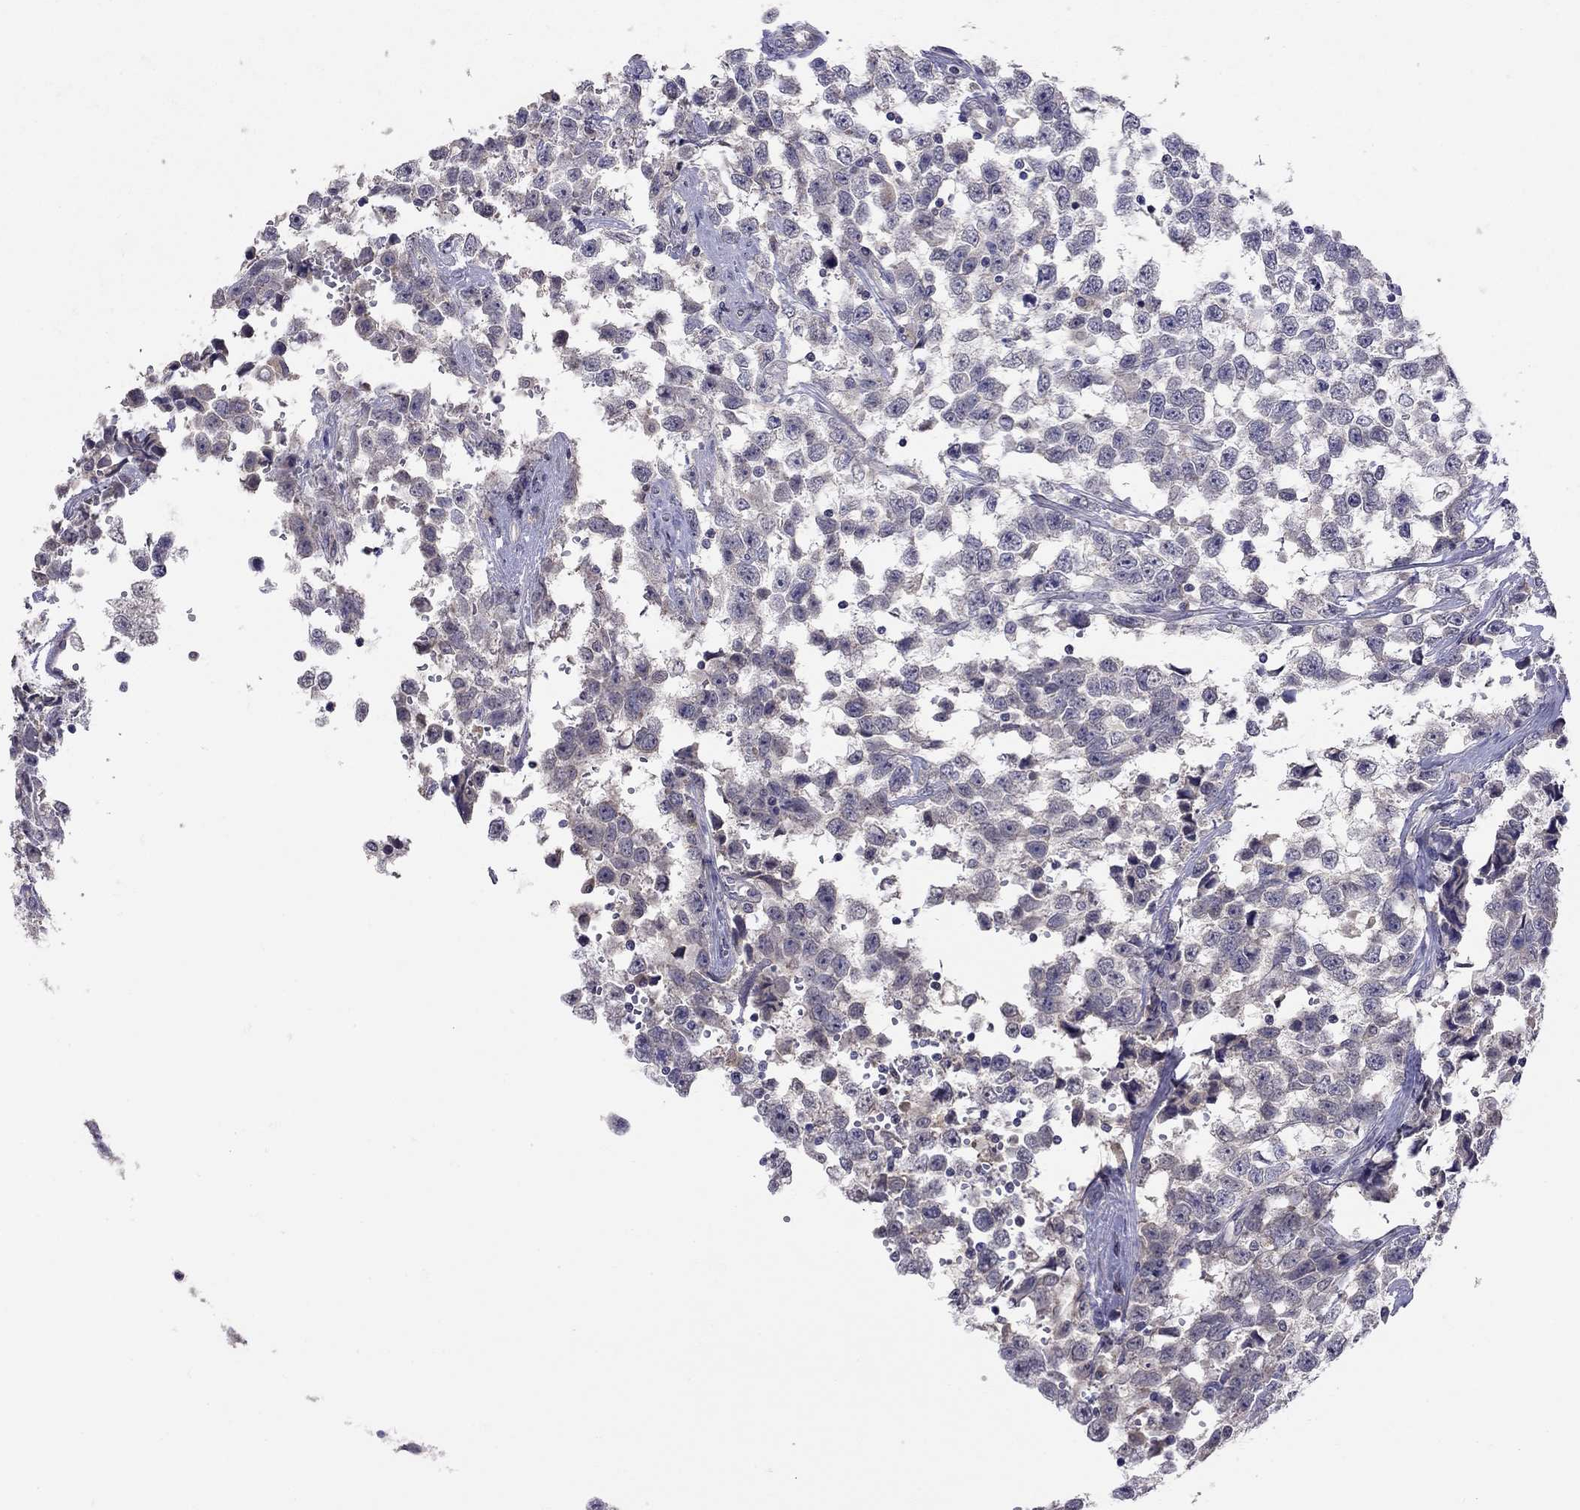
{"staining": {"intensity": "negative", "quantity": "none", "location": "none"}, "tissue": "testis cancer", "cell_type": "Tumor cells", "image_type": "cancer", "snomed": [{"axis": "morphology", "description": "Seminoma, NOS"}, {"axis": "topography", "description": "Testis"}], "caption": "Testis seminoma was stained to show a protein in brown. There is no significant staining in tumor cells.", "gene": "RTP5", "patient": {"sex": "male", "age": 34}}